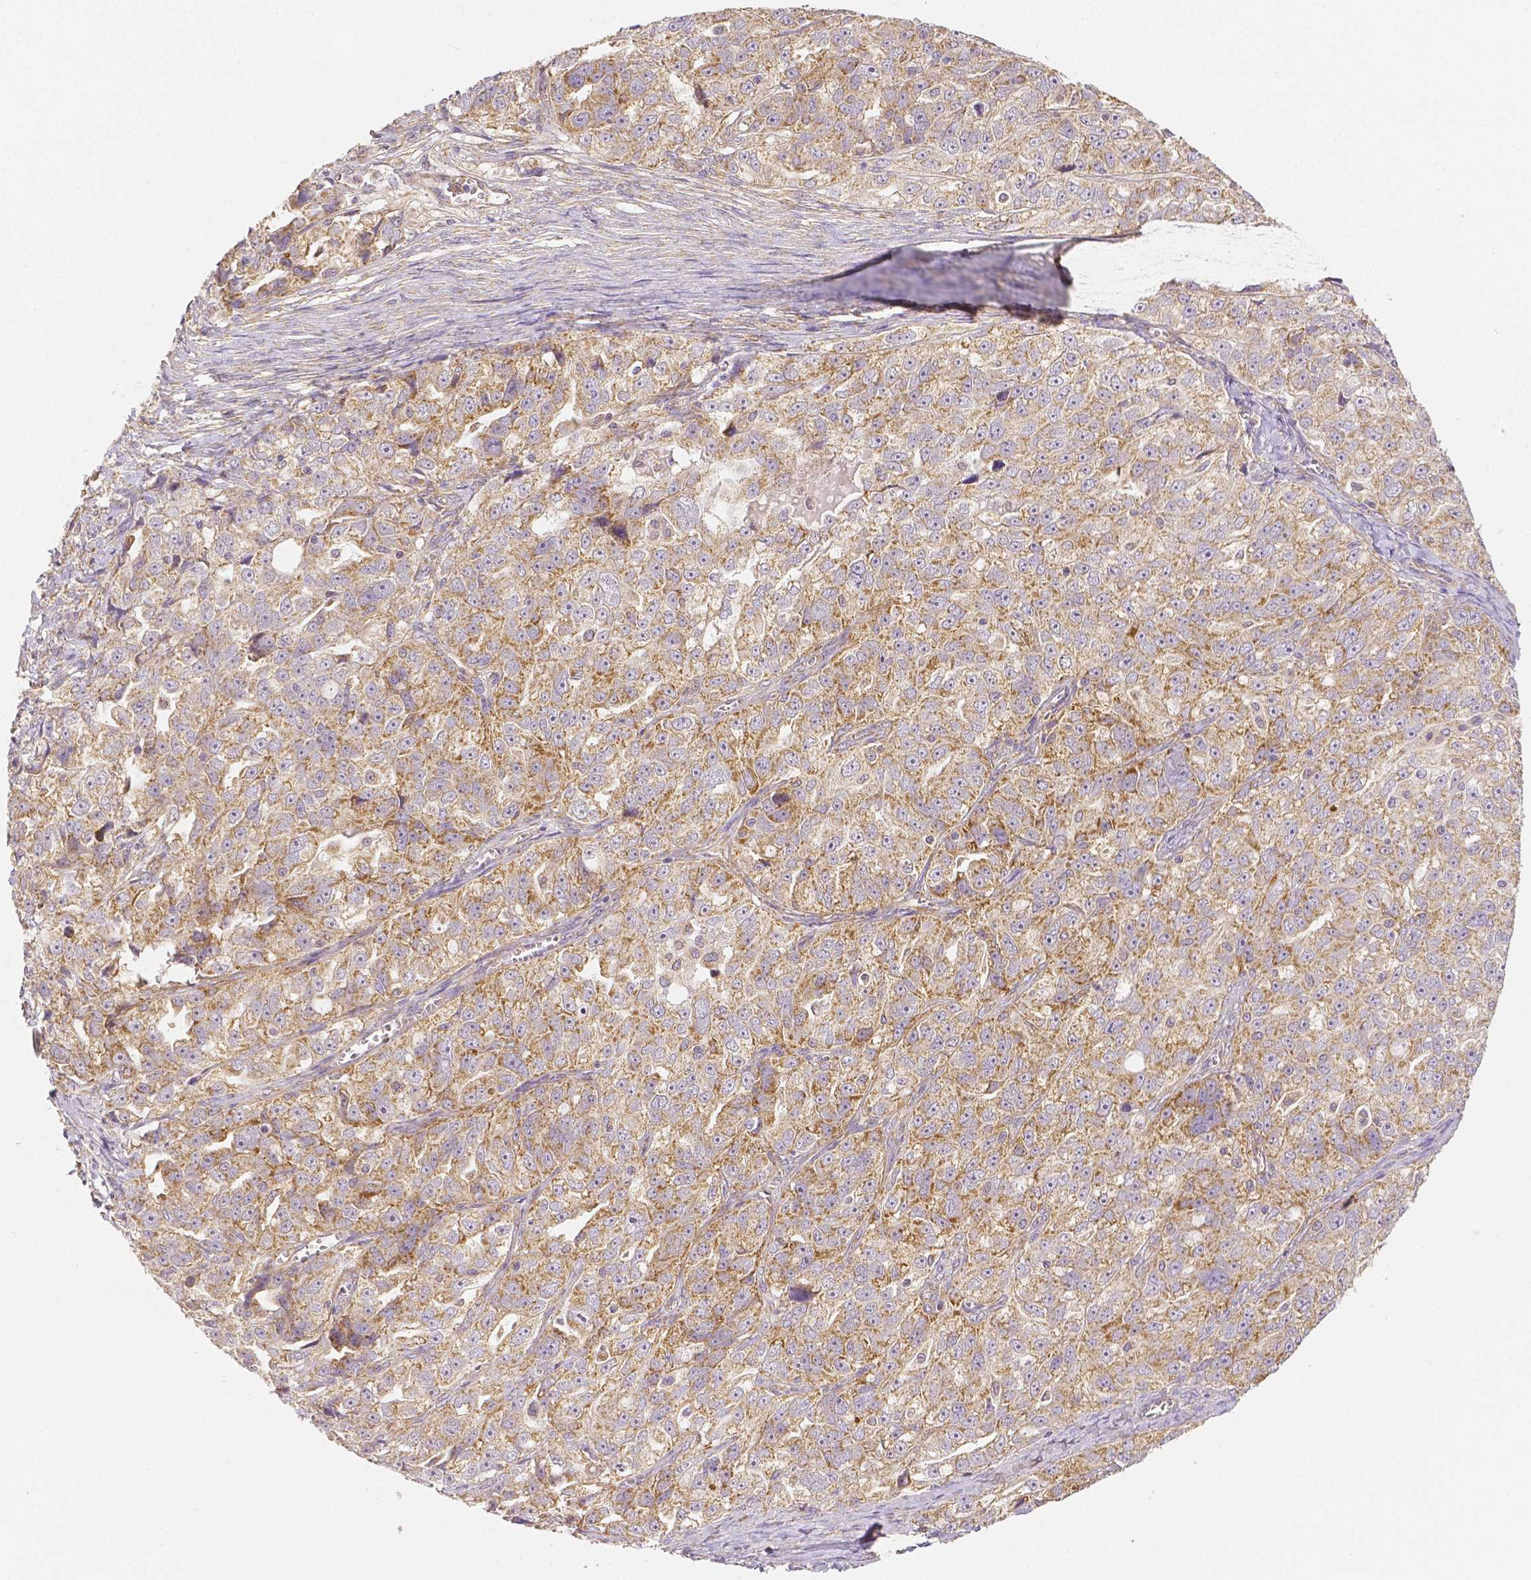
{"staining": {"intensity": "moderate", "quantity": ">75%", "location": "cytoplasmic/membranous"}, "tissue": "ovarian cancer", "cell_type": "Tumor cells", "image_type": "cancer", "snomed": [{"axis": "morphology", "description": "Cystadenocarcinoma, serous, NOS"}, {"axis": "topography", "description": "Ovary"}], "caption": "Ovarian cancer (serous cystadenocarcinoma) tissue demonstrates moderate cytoplasmic/membranous staining in approximately >75% of tumor cells", "gene": "RHOT1", "patient": {"sex": "female", "age": 51}}